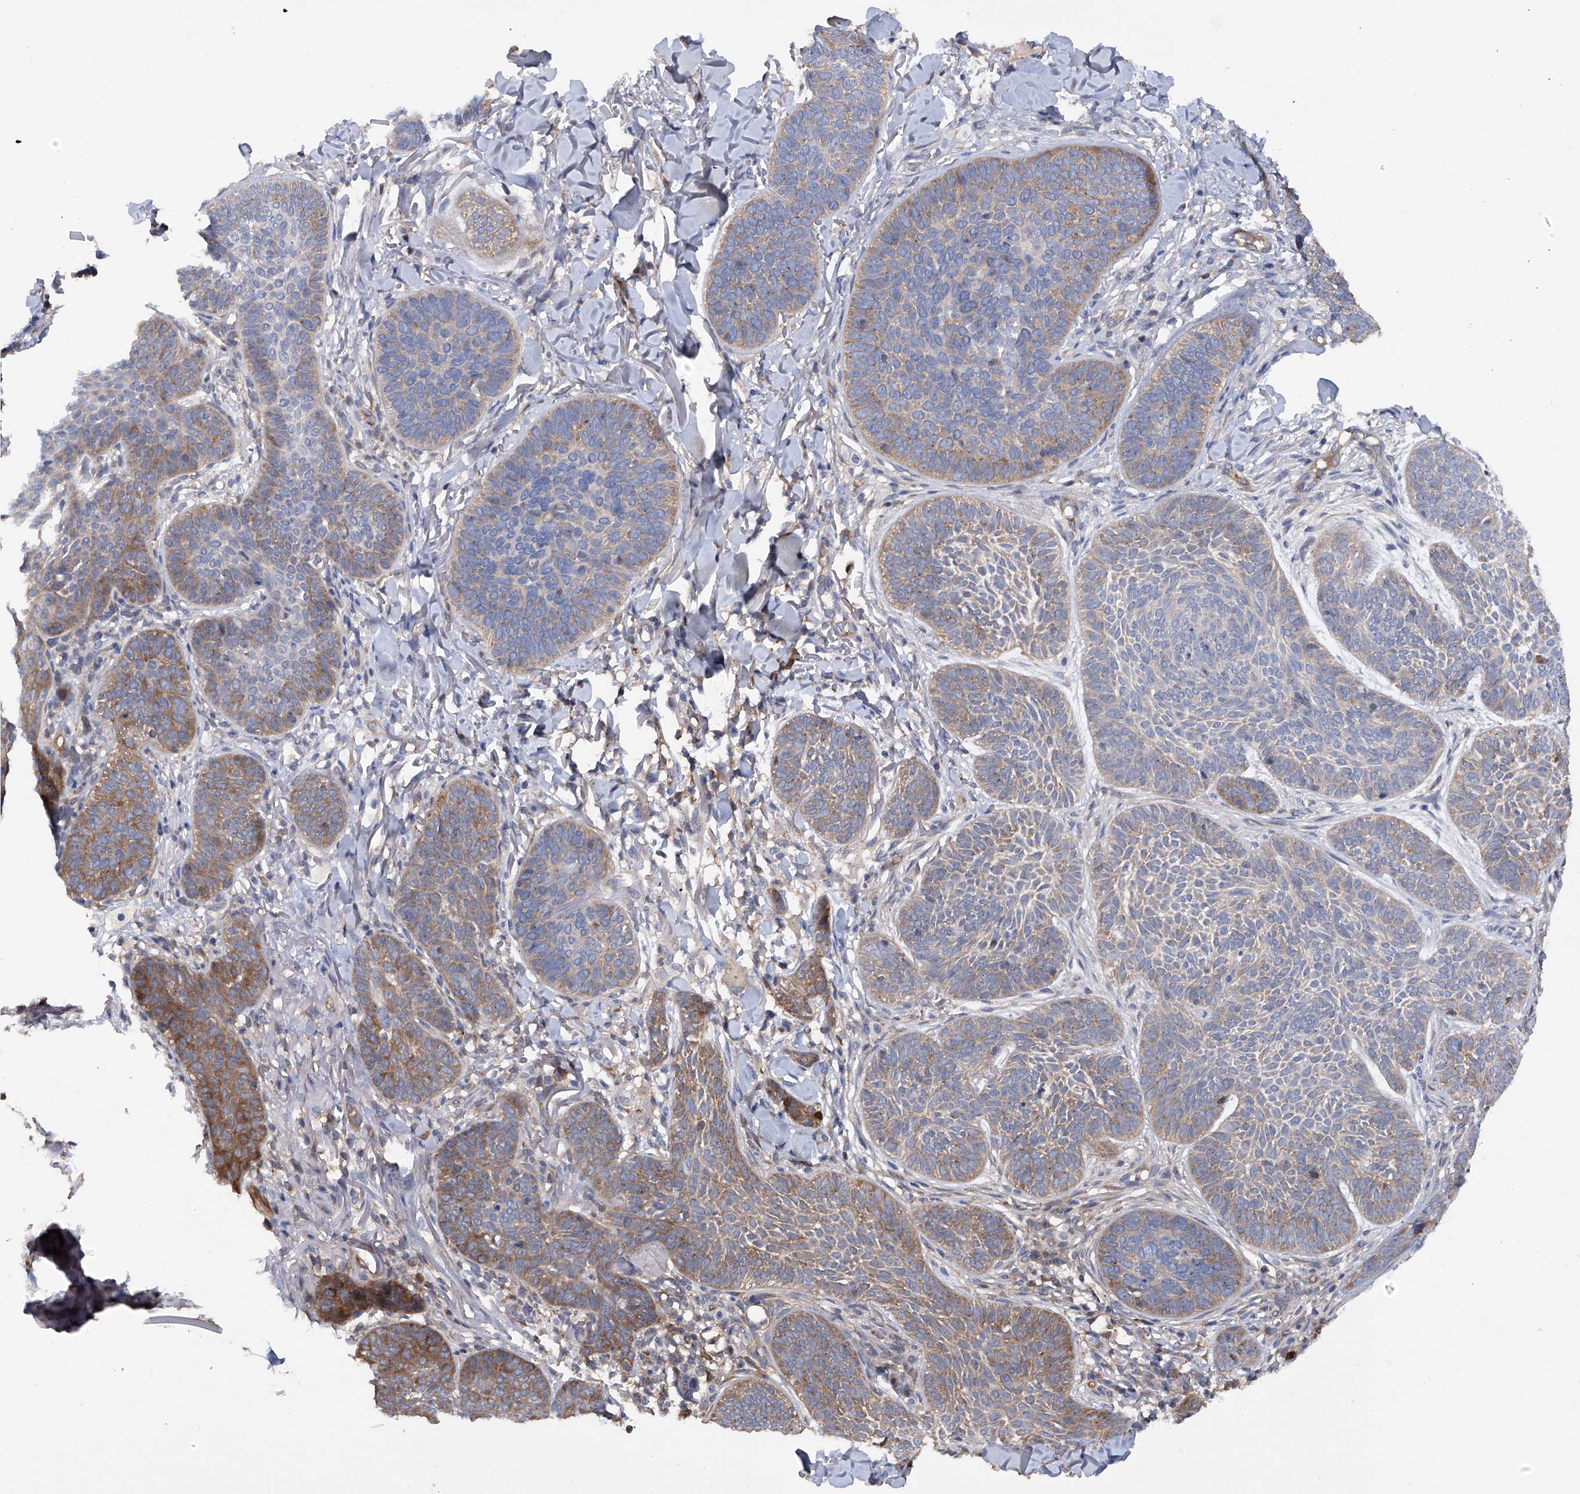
{"staining": {"intensity": "moderate", "quantity": "<25%", "location": "cytoplasmic/membranous"}, "tissue": "skin cancer", "cell_type": "Tumor cells", "image_type": "cancer", "snomed": [{"axis": "morphology", "description": "Basal cell carcinoma"}, {"axis": "topography", "description": "Skin"}], "caption": "Human skin cancer stained with a protein marker displays moderate staining in tumor cells.", "gene": "NUDT17", "patient": {"sex": "male", "age": 85}}